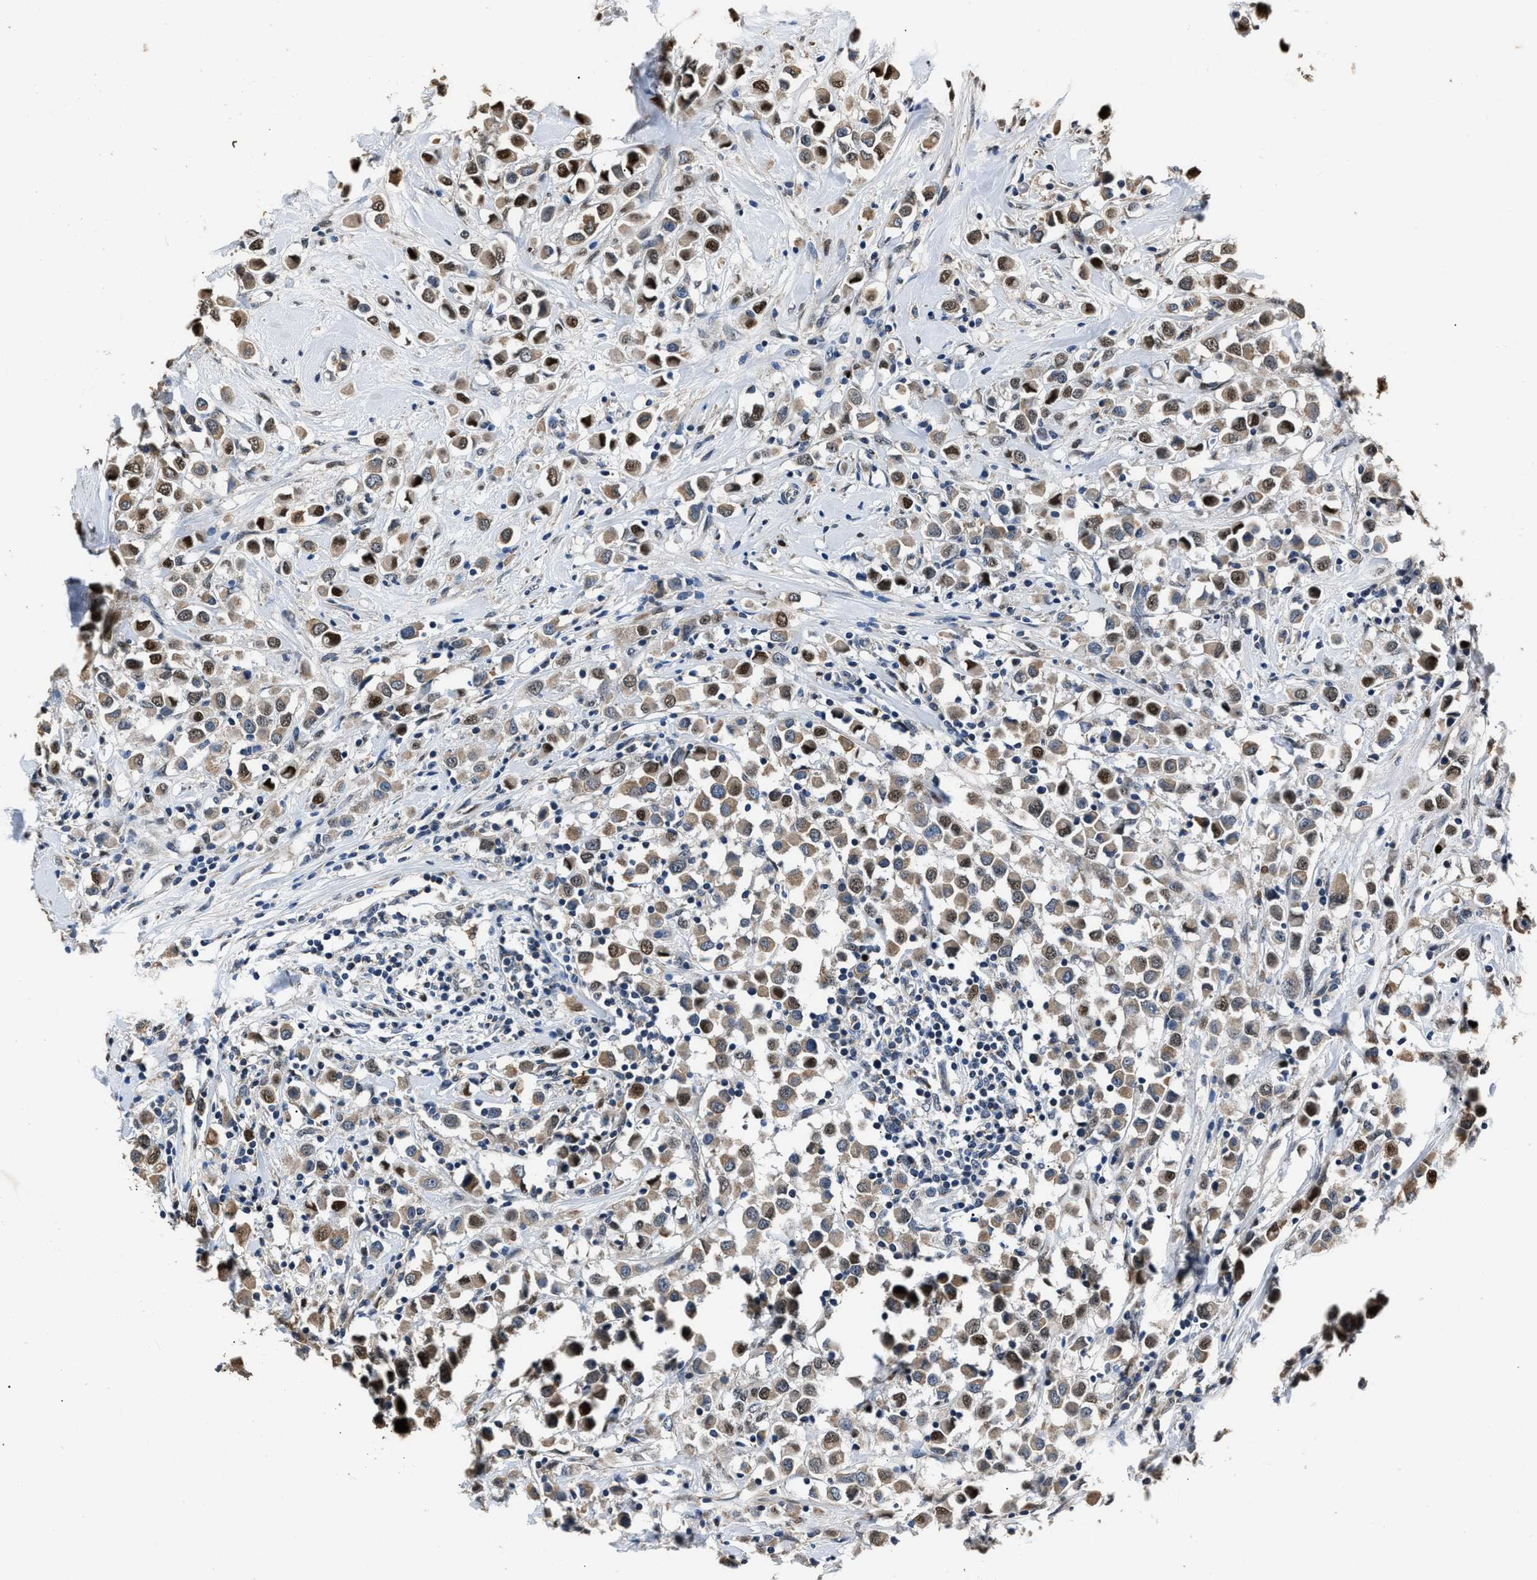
{"staining": {"intensity": "strong", "quantity": "25%-75%", "location": "cytoplasmic/membranous,nuclear"}, "tissue": "breast cancer", "cell_type": "Tumor cells", "image_type": "cancer", "snomed": [{"axis": "morphology", "description": "Duct carcinoma"}, {"axis": "topography", "description": "Breast"}], "caption": "Strong cytoplasmic/membranous and nuclear positivity is appreciated in about 25%-75% of tumor cells in breast cancer.", "gene": "NSUN5", "patient": {"sex": "female", "age": 61}}